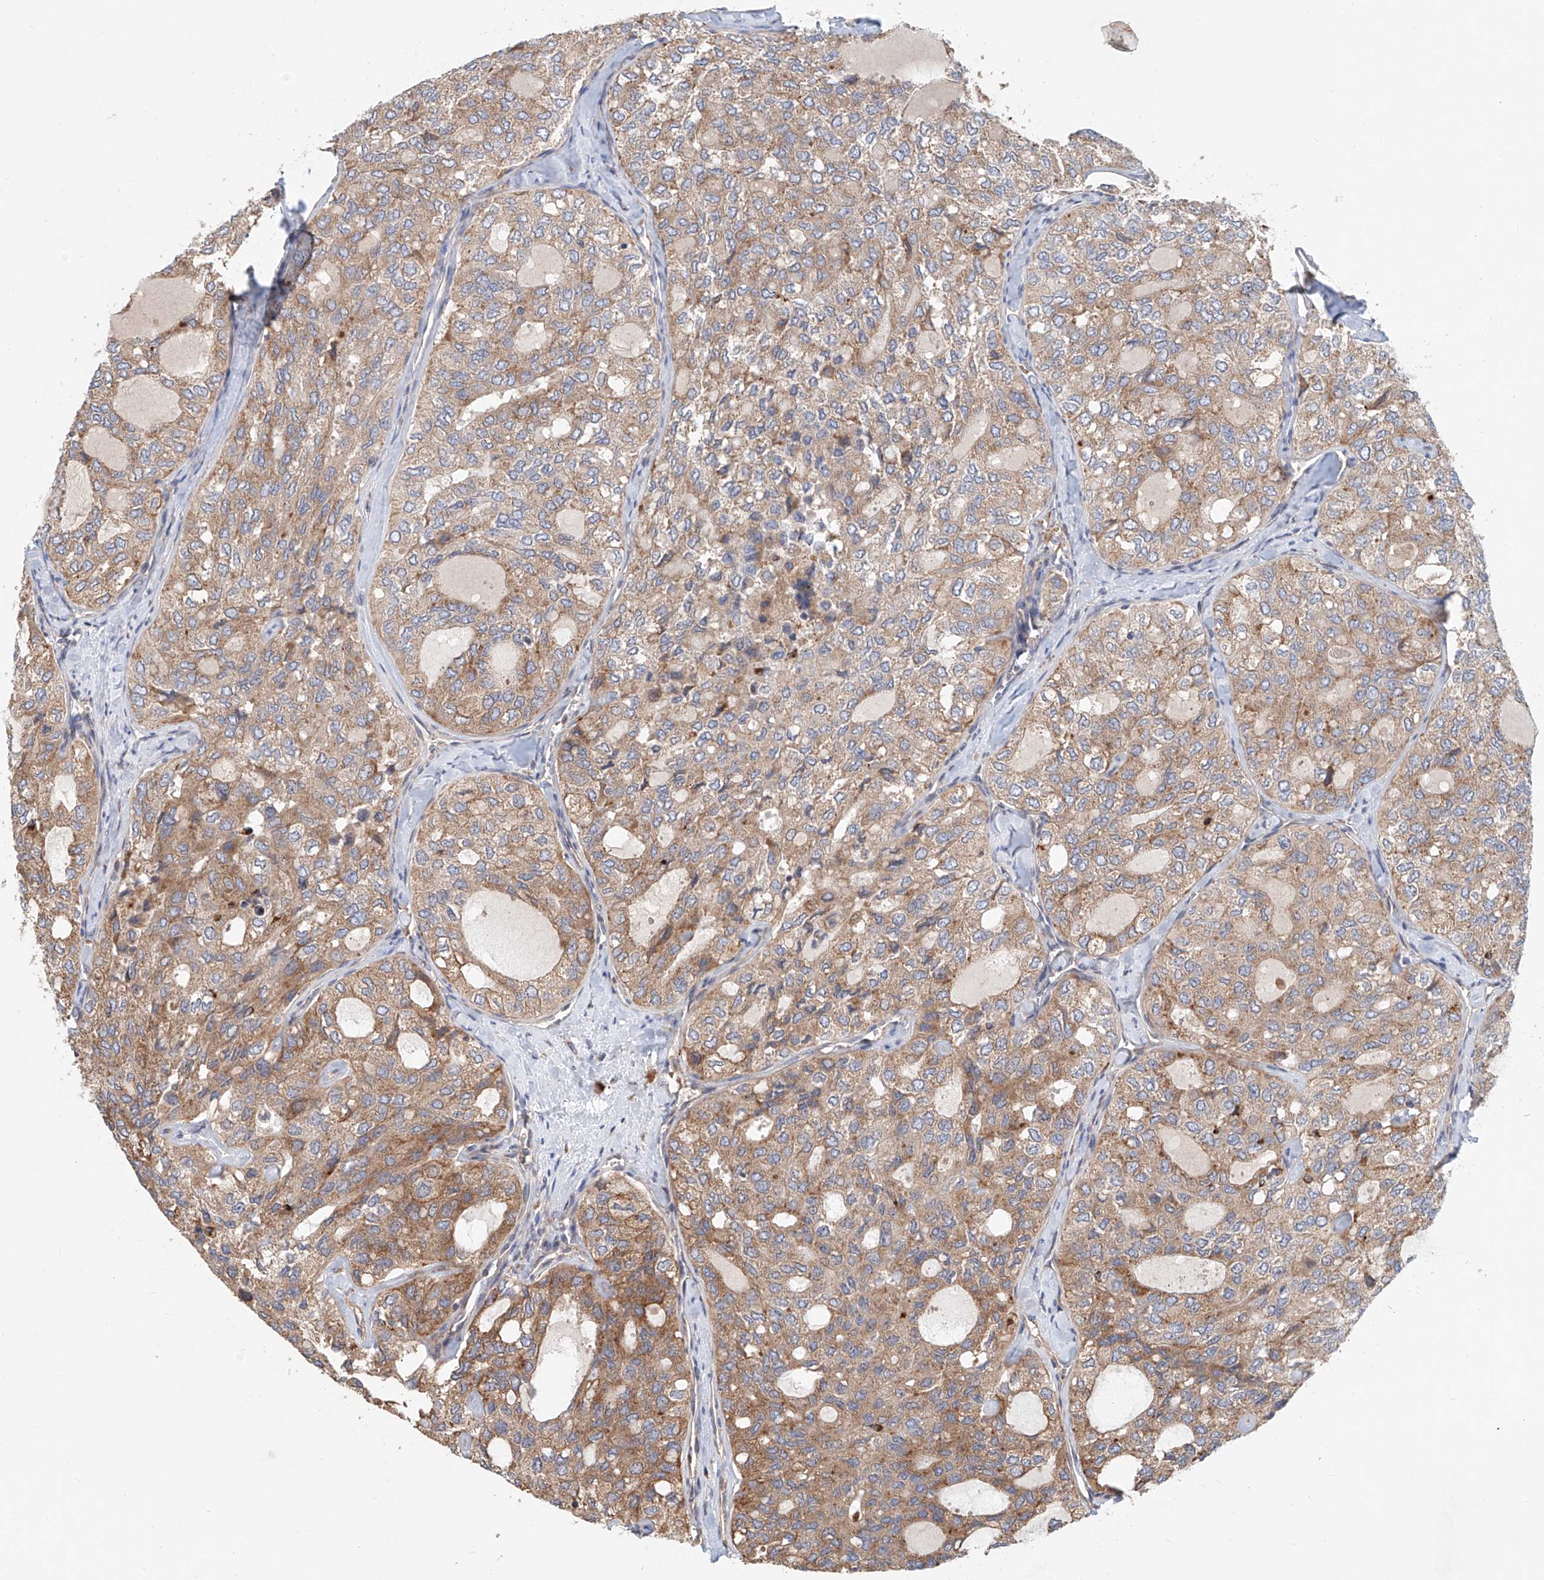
{"staining": {"intensity": "moderate", "quantity": ">75%", "location": "cytoplasmic/membranous"}, "tissue": "thyroid cancer", "cell_type": "Tumor cells", "image_type": "cancer", "snomed": [{"axis": "morphology", "description": "Follicular adenoma carcinoma, NOS"}, {"axis": "topography", "description": "Thyroid gland"}], "caption": "Protein expression analysis of thyroid cancer (follicular adenoma carcinoma) demonstrates moderate cytoplasmic/membranous staining in about >75% of tumor cells.", "gene": "HGSNAT", "patient": {"sex": "male", "age": 75}}